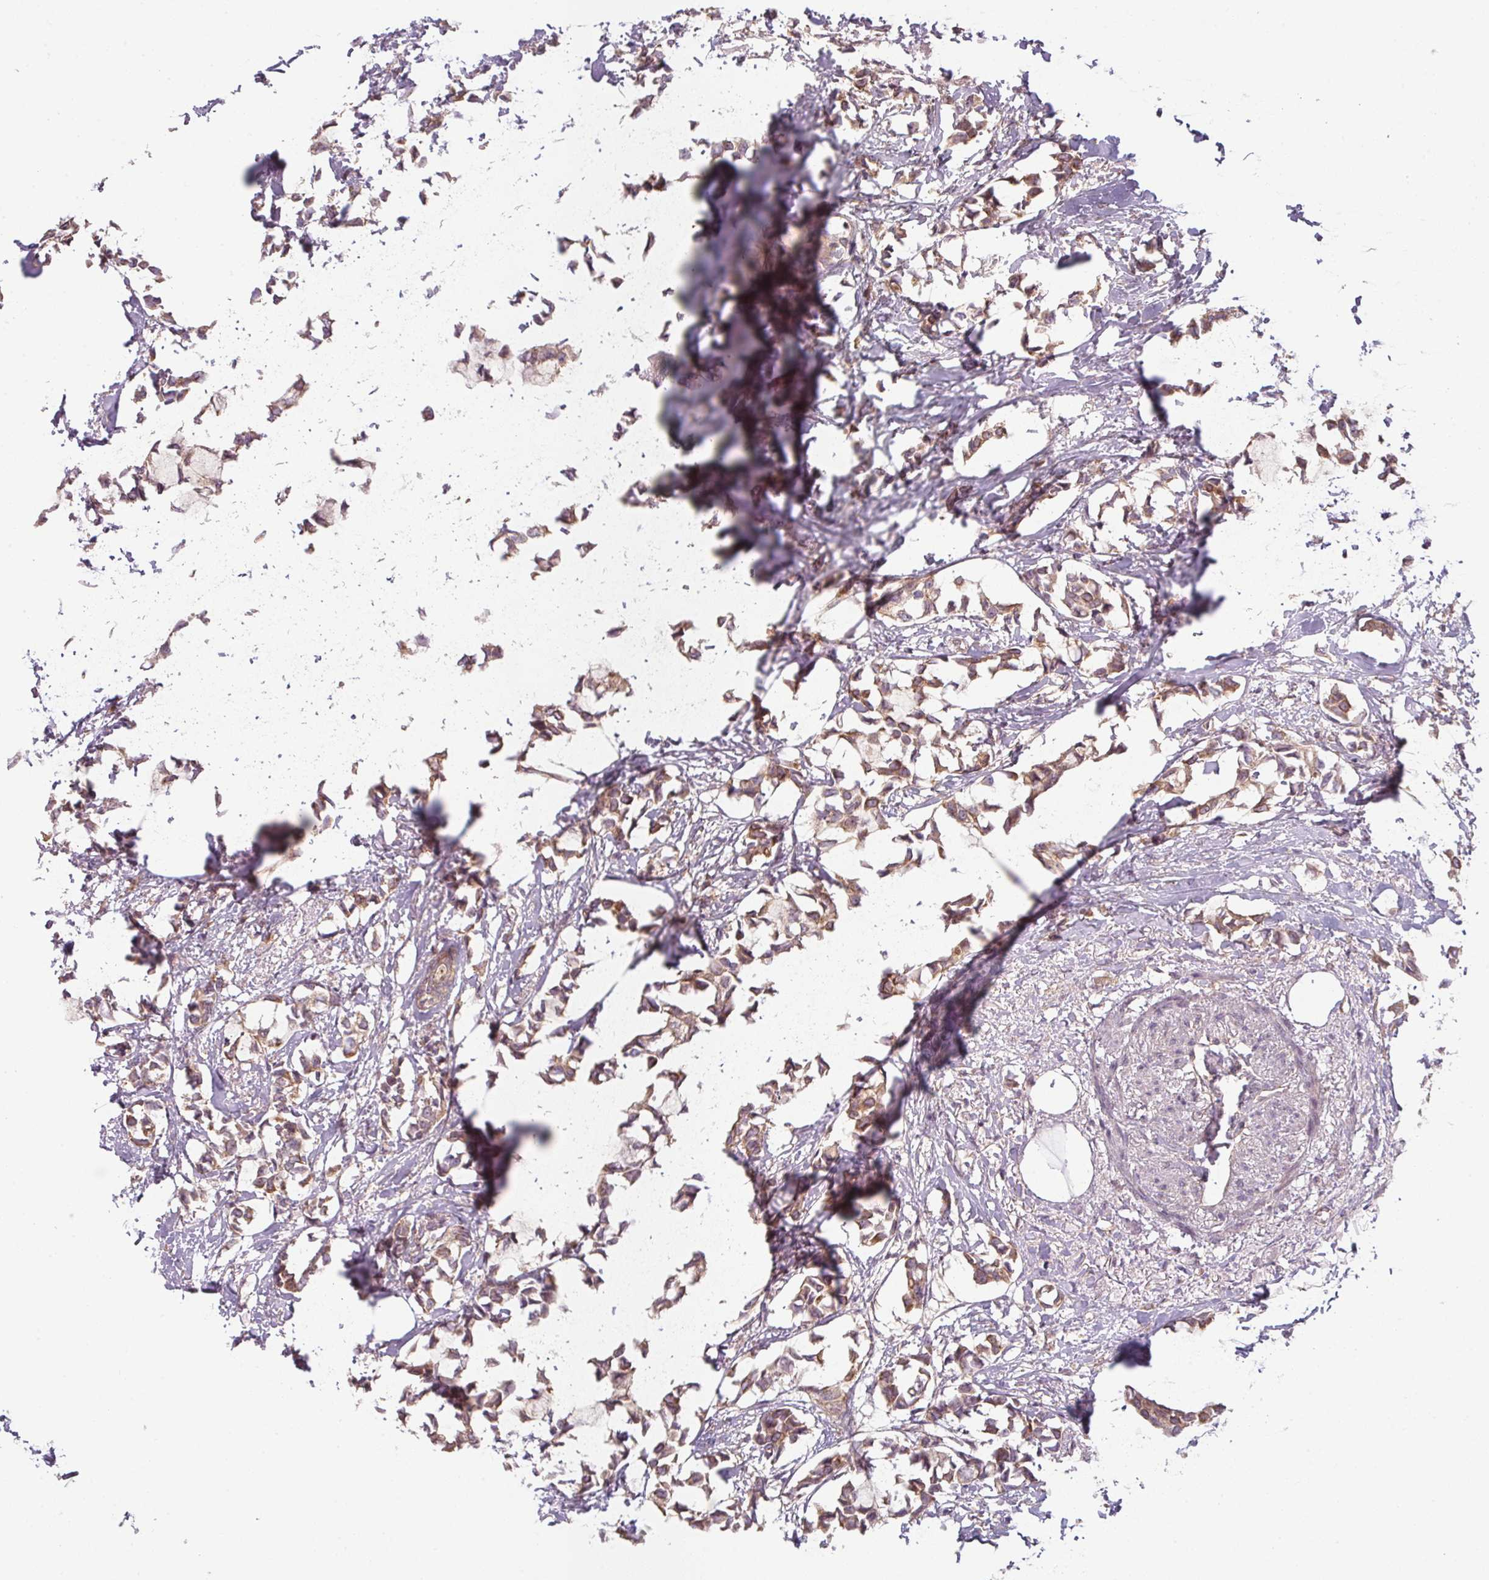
{"staining": {"intensity": "moderate", "quantity": ">75%", "location": "cytoplasmic/membranous"}, "tissue": "breast cancer", "cell_type": "Tumor cells", "image_type": "cancer", "snomed": [{"axis": "morphology", "description": "Duct carcinoma"}, {"axis": "topography", "description": "Breast"}], "caption": "Tumor cells demonstrate moderate cytoplasmic/membranous positivity in approximately >75% of cells in breast cancer.", "gene": "RNF31", "patient": {"sex": "female", "age": 73}}